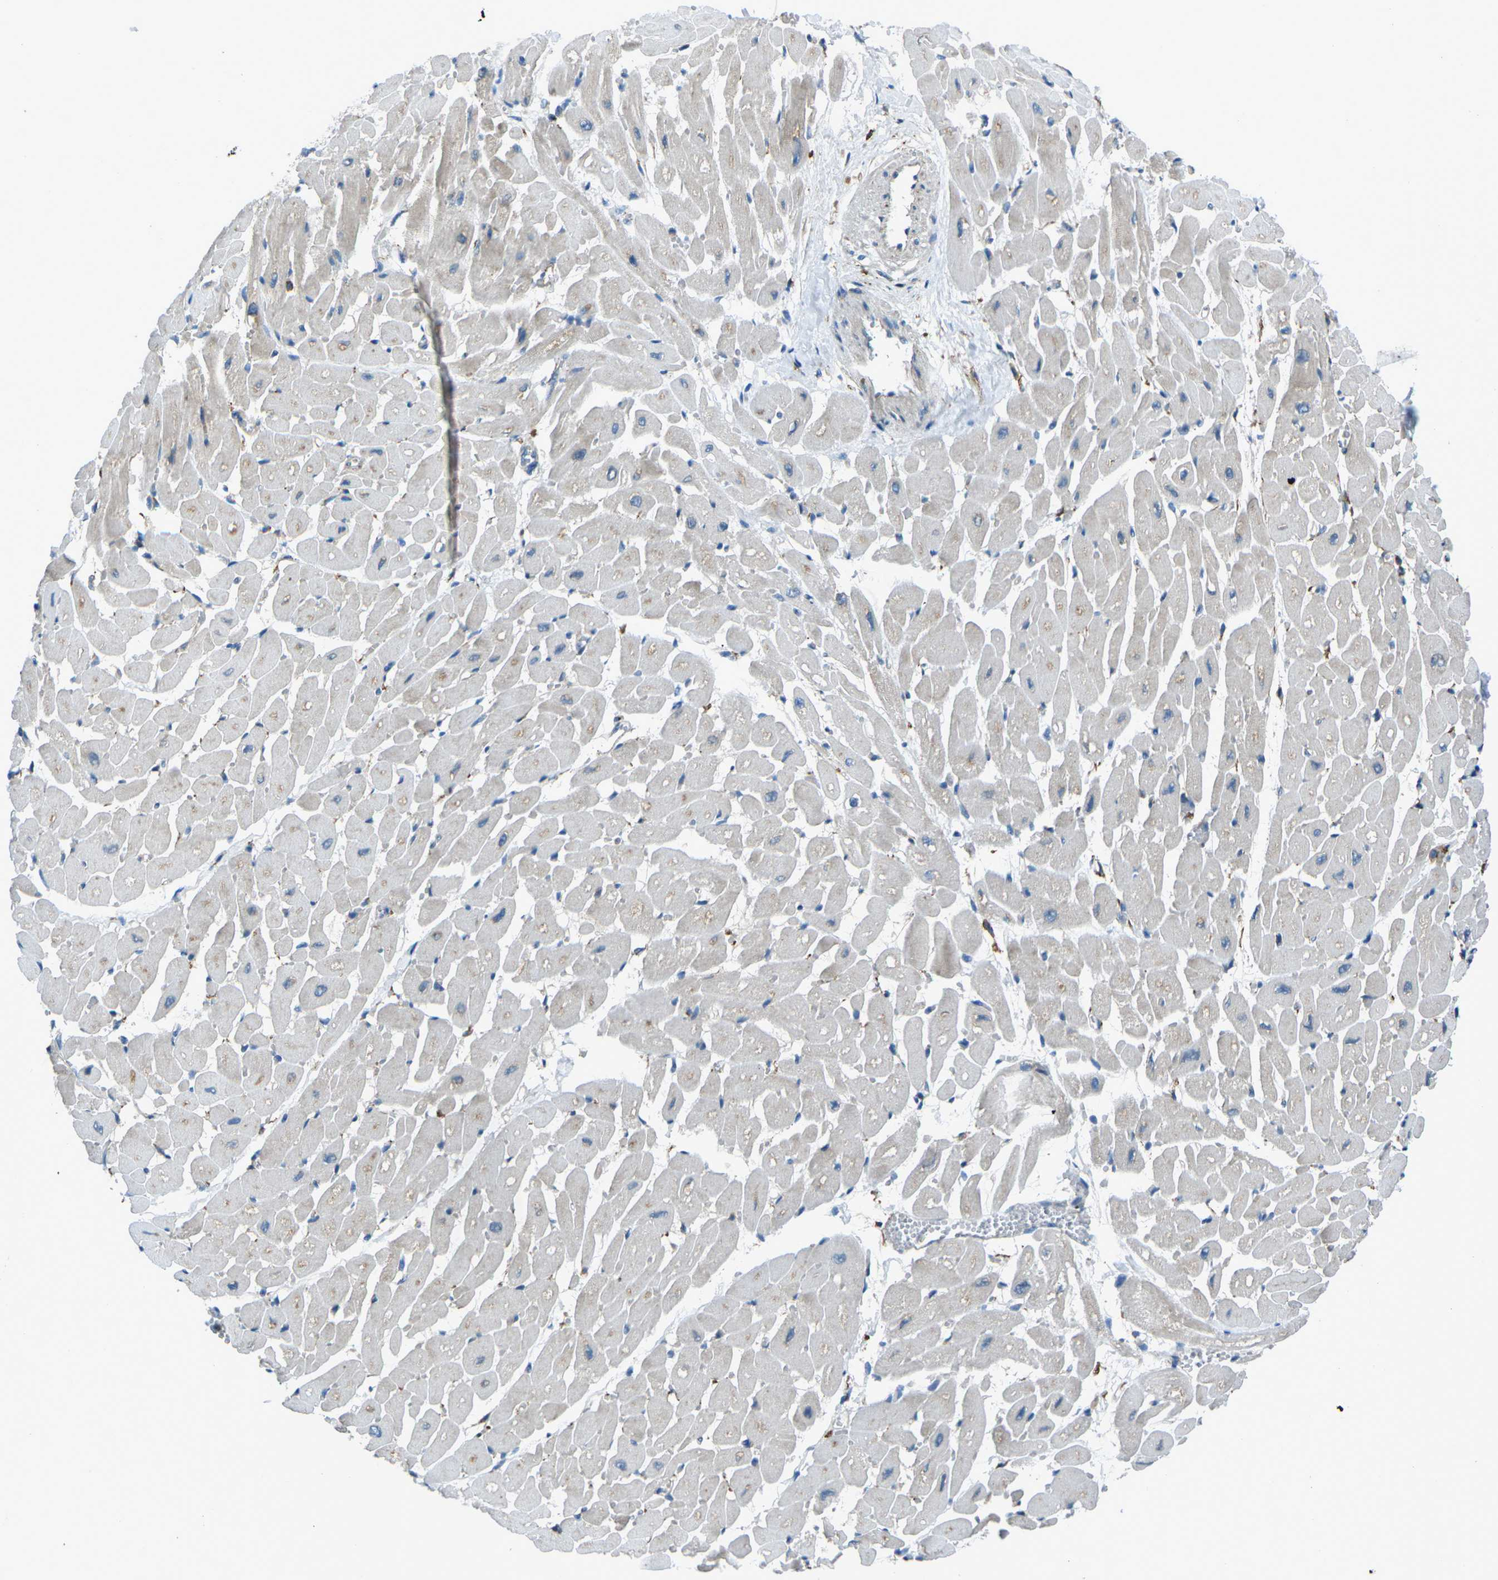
{"staining": {"intensity": "moderate", "quantity": "<25%", "location": "cytoplasmic/membranous"}, "tissue": "heart muscle", "cell_type": "Cardiomyocytes", "image_type": "normal", "snomed": [{"axis": "morphology", "description": "Normal tissue, NOS"}, {"axis": "topography", "description": "Heart"}], "caption": "Immunohistochemical staining of benign heart muscle reveals <25% levels of moderate cytoplasmic/membranous protein positivity in approximately <25% of cardiomyocytes.", "gene": "CDK17", "patient": {"sex": "male", "age": 45}}